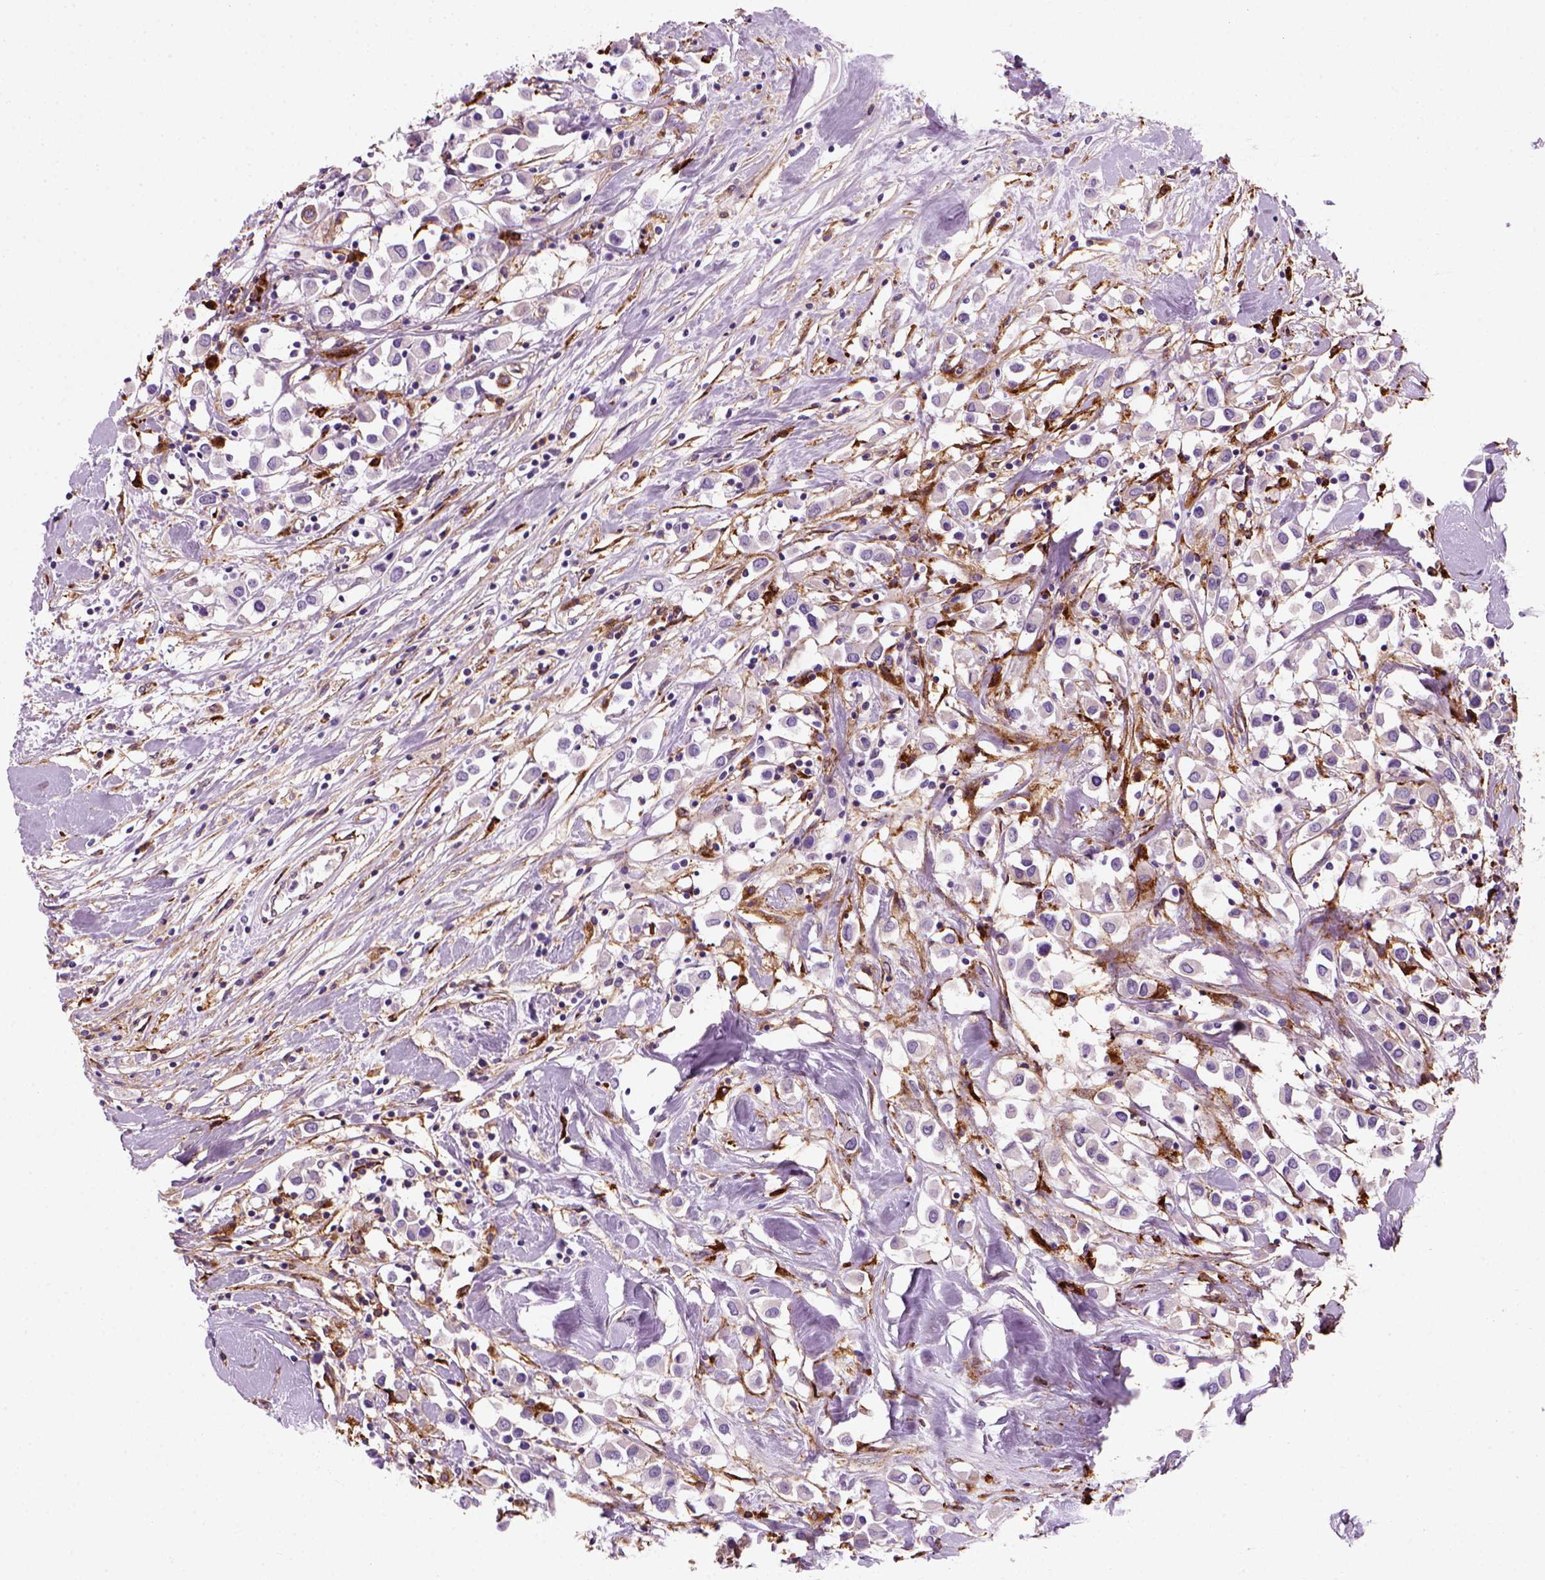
{"staining": {"intensity": "negative", "quantity": "none", "location": "none"}, "tissue": "breast cancer", "cell_type": "Tumor cells", "image_type": "cancer", "snomed": [{"axis": "morphology", "description": "Duct carcinoma"}, {"axis": "topography", "description": "Breast"}], "caption": "Protein analysis of breast cancer (intraductal carcinoma) displays no significant positivity in tumor cells.", "gene": "MARCKS", "patient": {"sex": "female", "age": 61}}